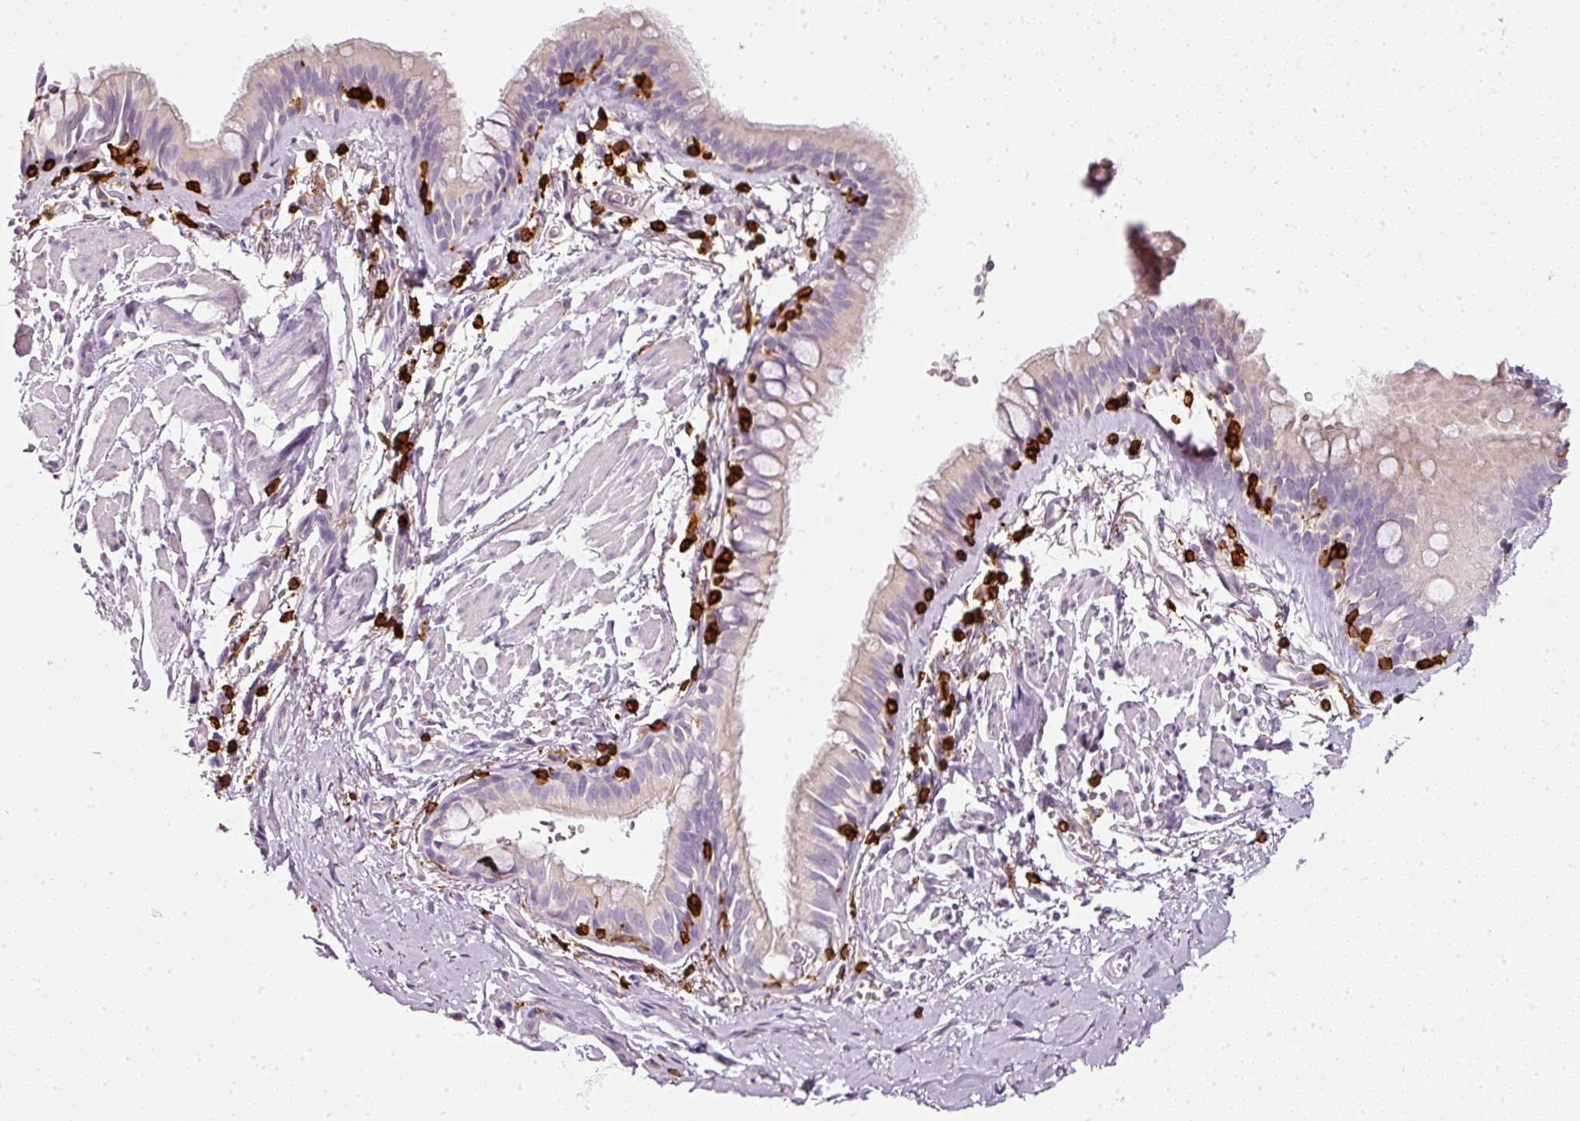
{"staining": {"intensity": "negative", "quantity": "none", "location": "none"}, "tissue": "bronchus", "cell_type": "Respiratory epithelial cells", "image_type": "normal", "snomed": [{"axis": "morphology", "description": "Normal tissue, NOS"}, {"axis": "topography", "description": "Bronchus"}], "caption": "Immunohistochemistry histopathology image of unremarkable human bronchus stained for a protein (brown), which exhibits no positivity in respiratory epithelial cells.", "gene": "EVL", "patient": {"sex": "male", "age": 67}}